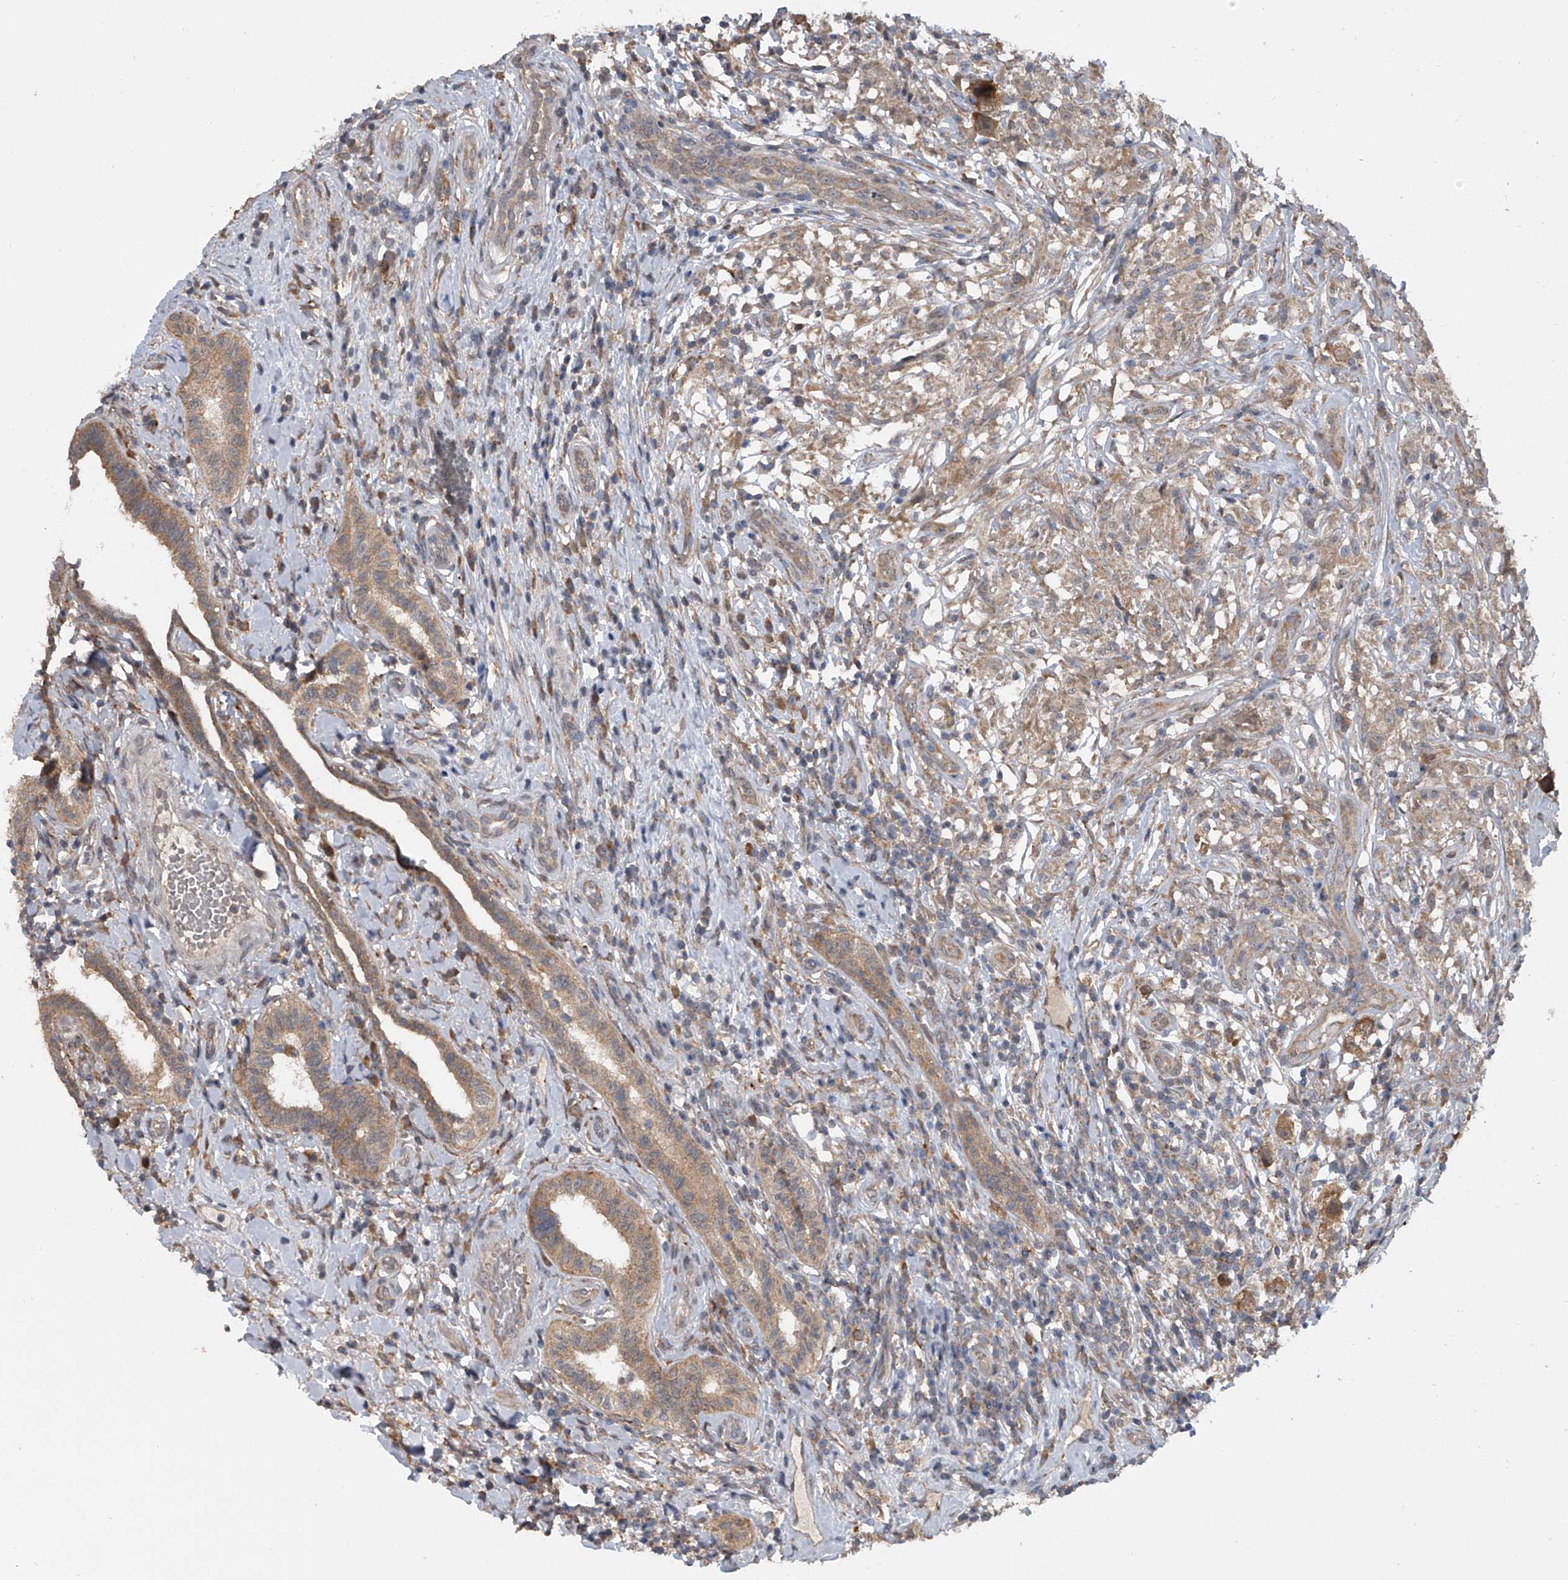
{"staining": {"intensity": "weak", "quantity": ">75%", "location": "cytoplasmic/membranous"}, "tissue": "testis cancer", "cell_type": "Tumor cells", "image_type": "cancer", "snomed": [{"axis": "morphology", "description": "Seminoma, NOS"}, {"axis": "topography", "description": "Testis"}], "caption": "Protein staining of seminoma (testis) tissue shows weak cytoplasmic/membranous positivity in approximately >75% of tumor cells.", "gene": "GEMIN8", "patient": {"sex": "male", "age": 49}}